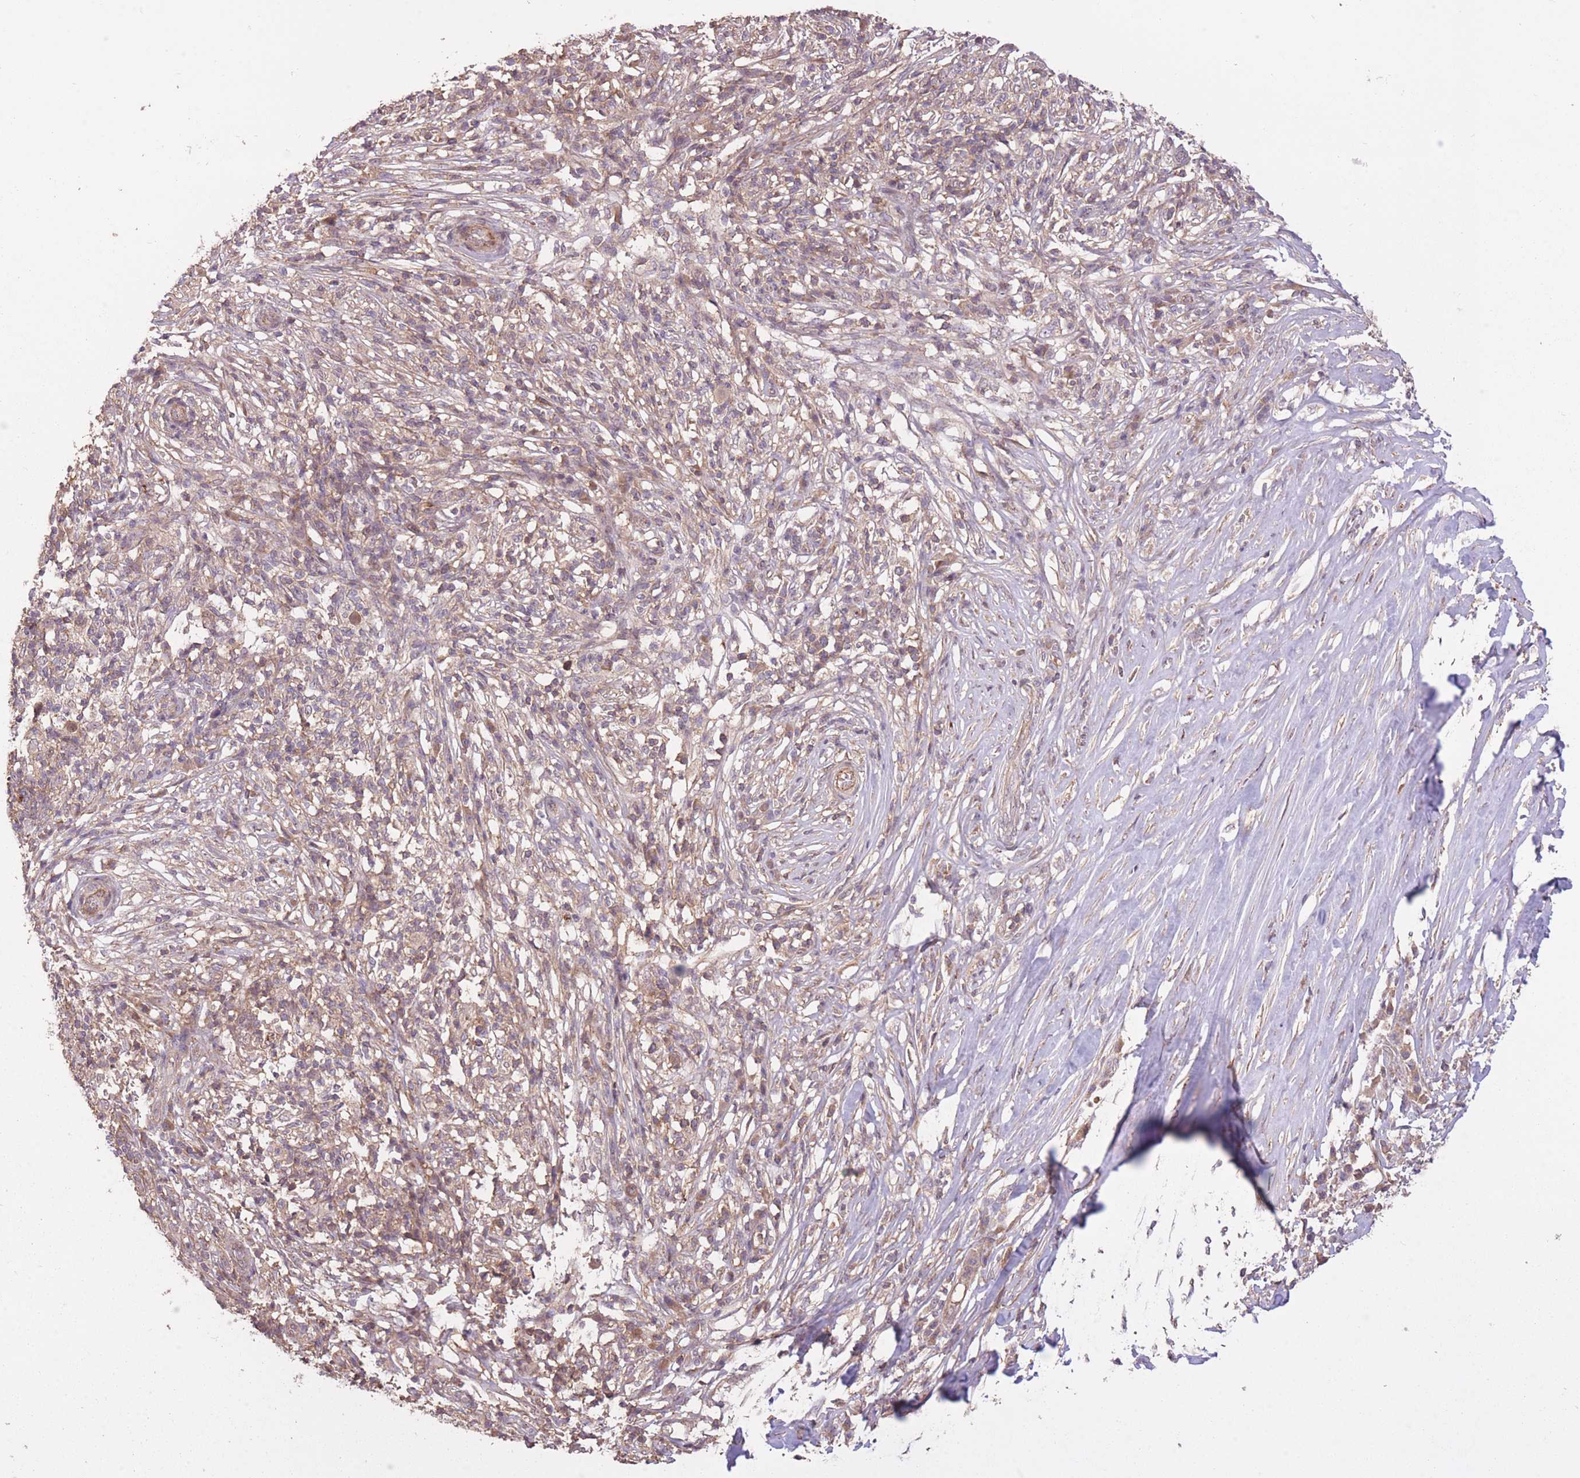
{"staining": {"intensity": "weak", "quantity": "25%-75%", "location": "cytoplasmic/membranous"}, "tissue": "melanoma", "cell_type": "Tumor cells", "image_type": "cancer", "snomed": [{"axis": "morphology", "description": "Malignant melanoma, NOS"}, {"axis": "topography", "description": "Skin"}], "caption": "Tumor cells demonstrate low levels of weak cytoplasmic/membranous expression in about 25%-75% of cells in human malignant melanoma. (Brightfield microscopy of DAB IHC at high magnification).", "gene": "POLR3F", "patient": {"sex": "male", "age": 66}}